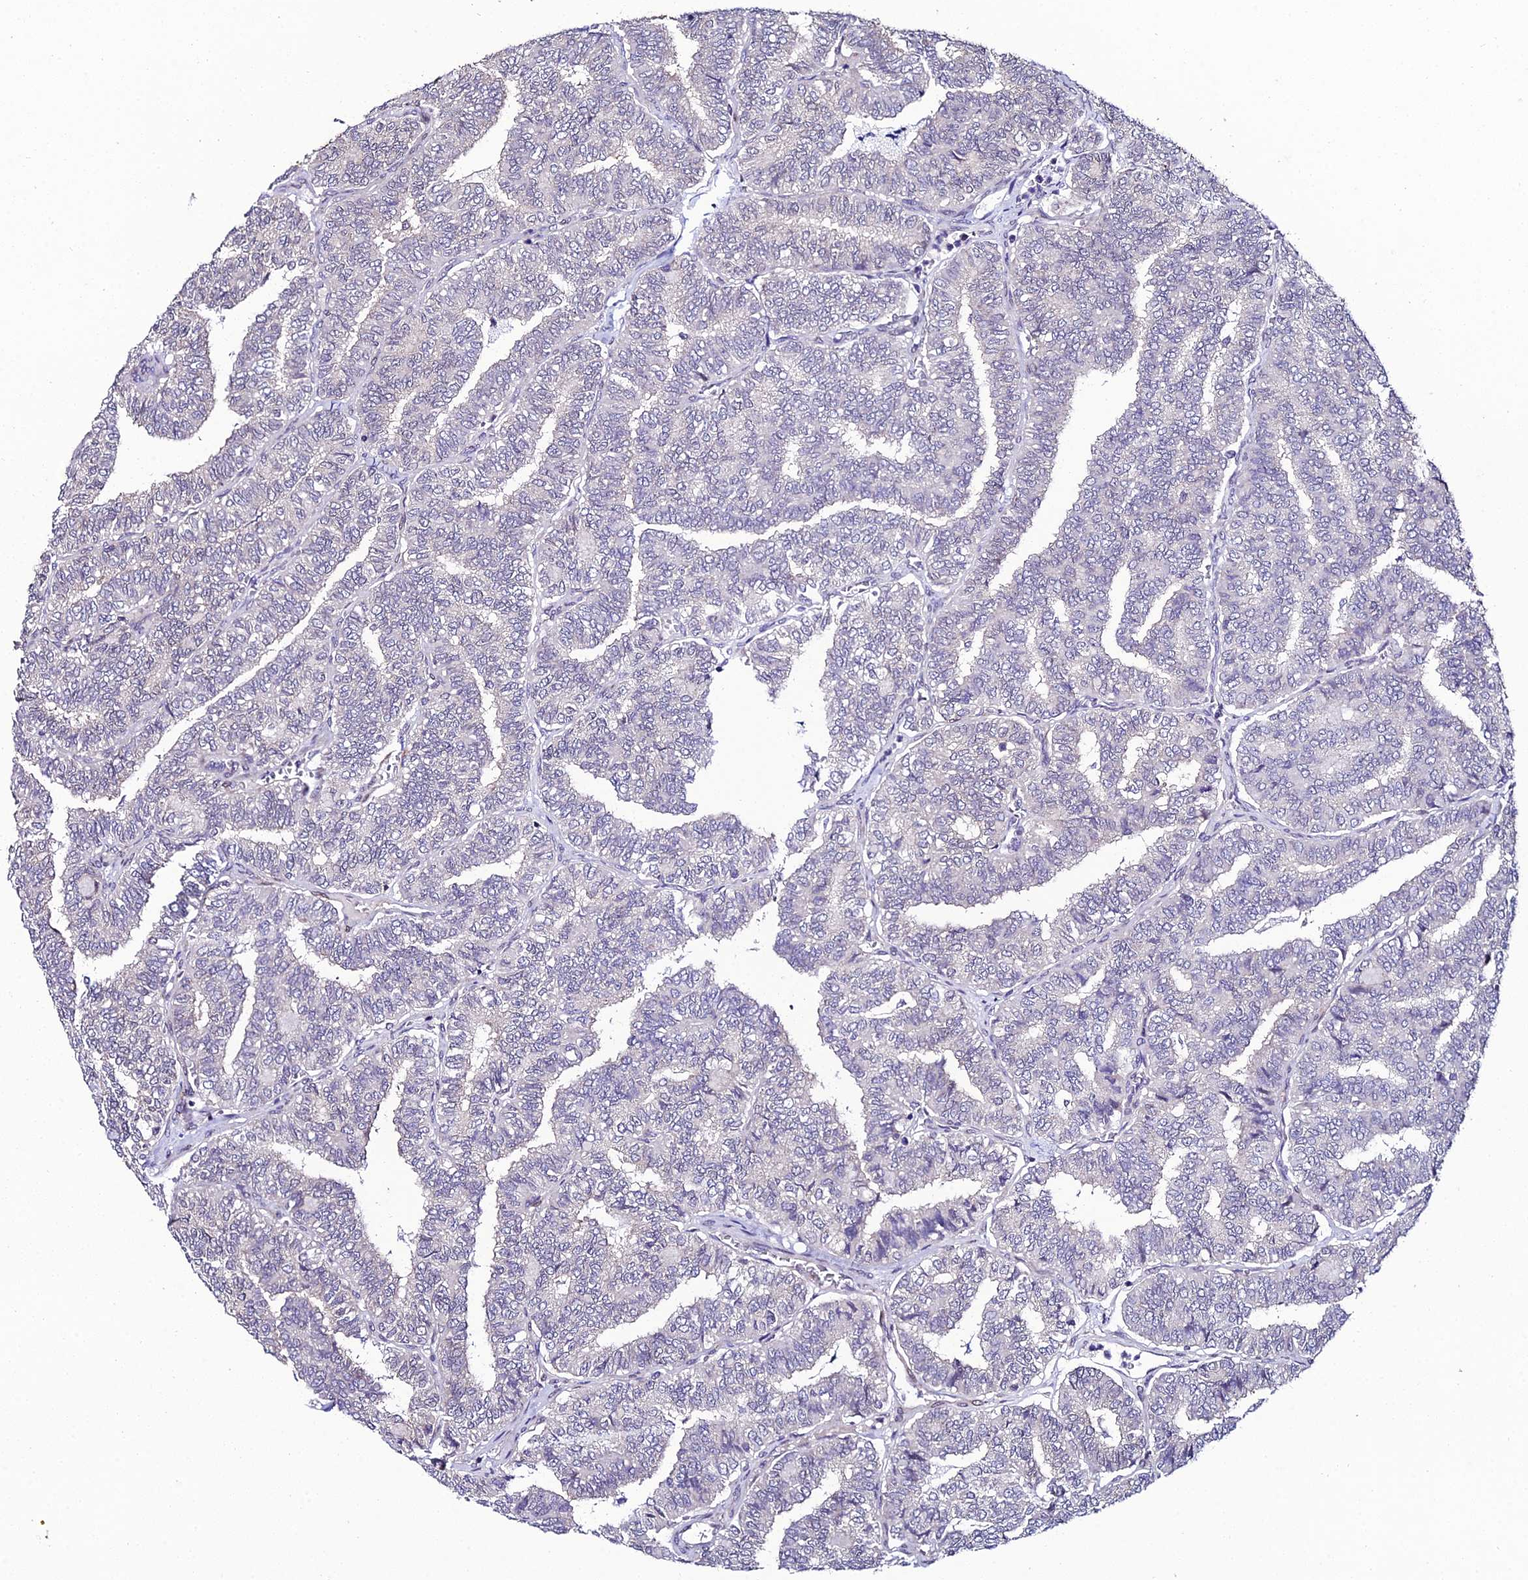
{"staining": {"intensity": "negative", "quantity": "none", "location": "none"}, "tissue": "thyroid cancer", "cell_type": "Tumor cells", "image_type": "cancer", "snomed": [{"axis": "morphology", "description": "Papillary adenocarcinoma, NOS"}, {"axis": "topography", "description": "Thyroid gland"}], "caption": "A photomicrograph of thyroid cancer (papillary adenocarcinoma) stained for a protein reveals no brown staining in tumor cells. The staining is performed using DAB brown chromogen with nuclei counter-stained in using hematoxylin.", "gene": "DDX19A", "patient": {"sex": "female", "age": 35}}